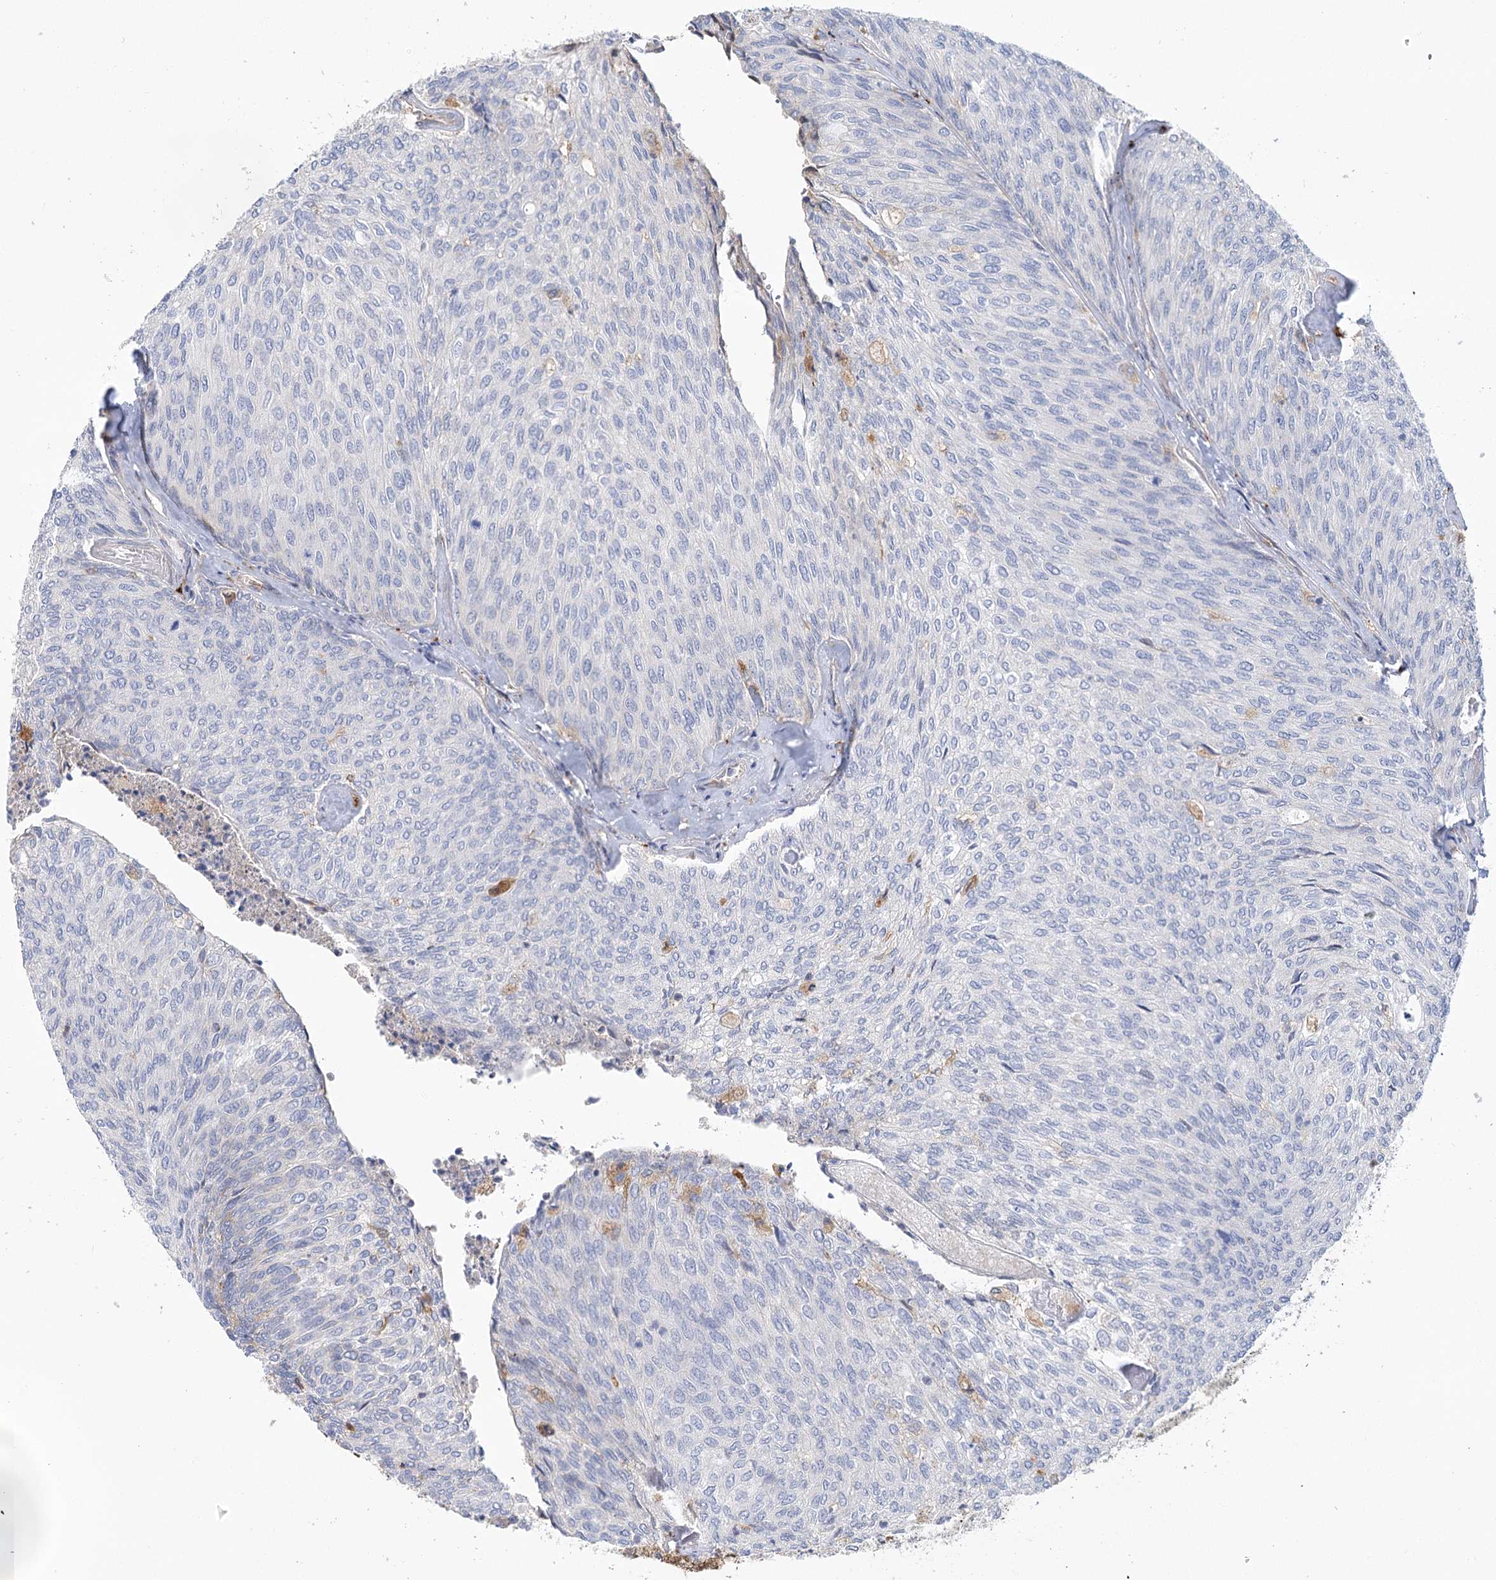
{"staining": {"intensity": "negative", "quantity": "none", "location": "none"}, "tissue": "urothelial cancer", "cell_type": "Tumor cells", "image_type": "cancer", "snomed": [{"axis": "morphology", "description": "Urothelial carcinoma, Low grade"}, {"axis": "topography", "description": "Urinary bladder"}], "caption": "The immunohistochemistry micrograph has no significant staining in tumor cells of urothelial carcinoma (low-grade) tissue.", "gene": "GUSB", "patient": {"sex": "female", "age": 79}}